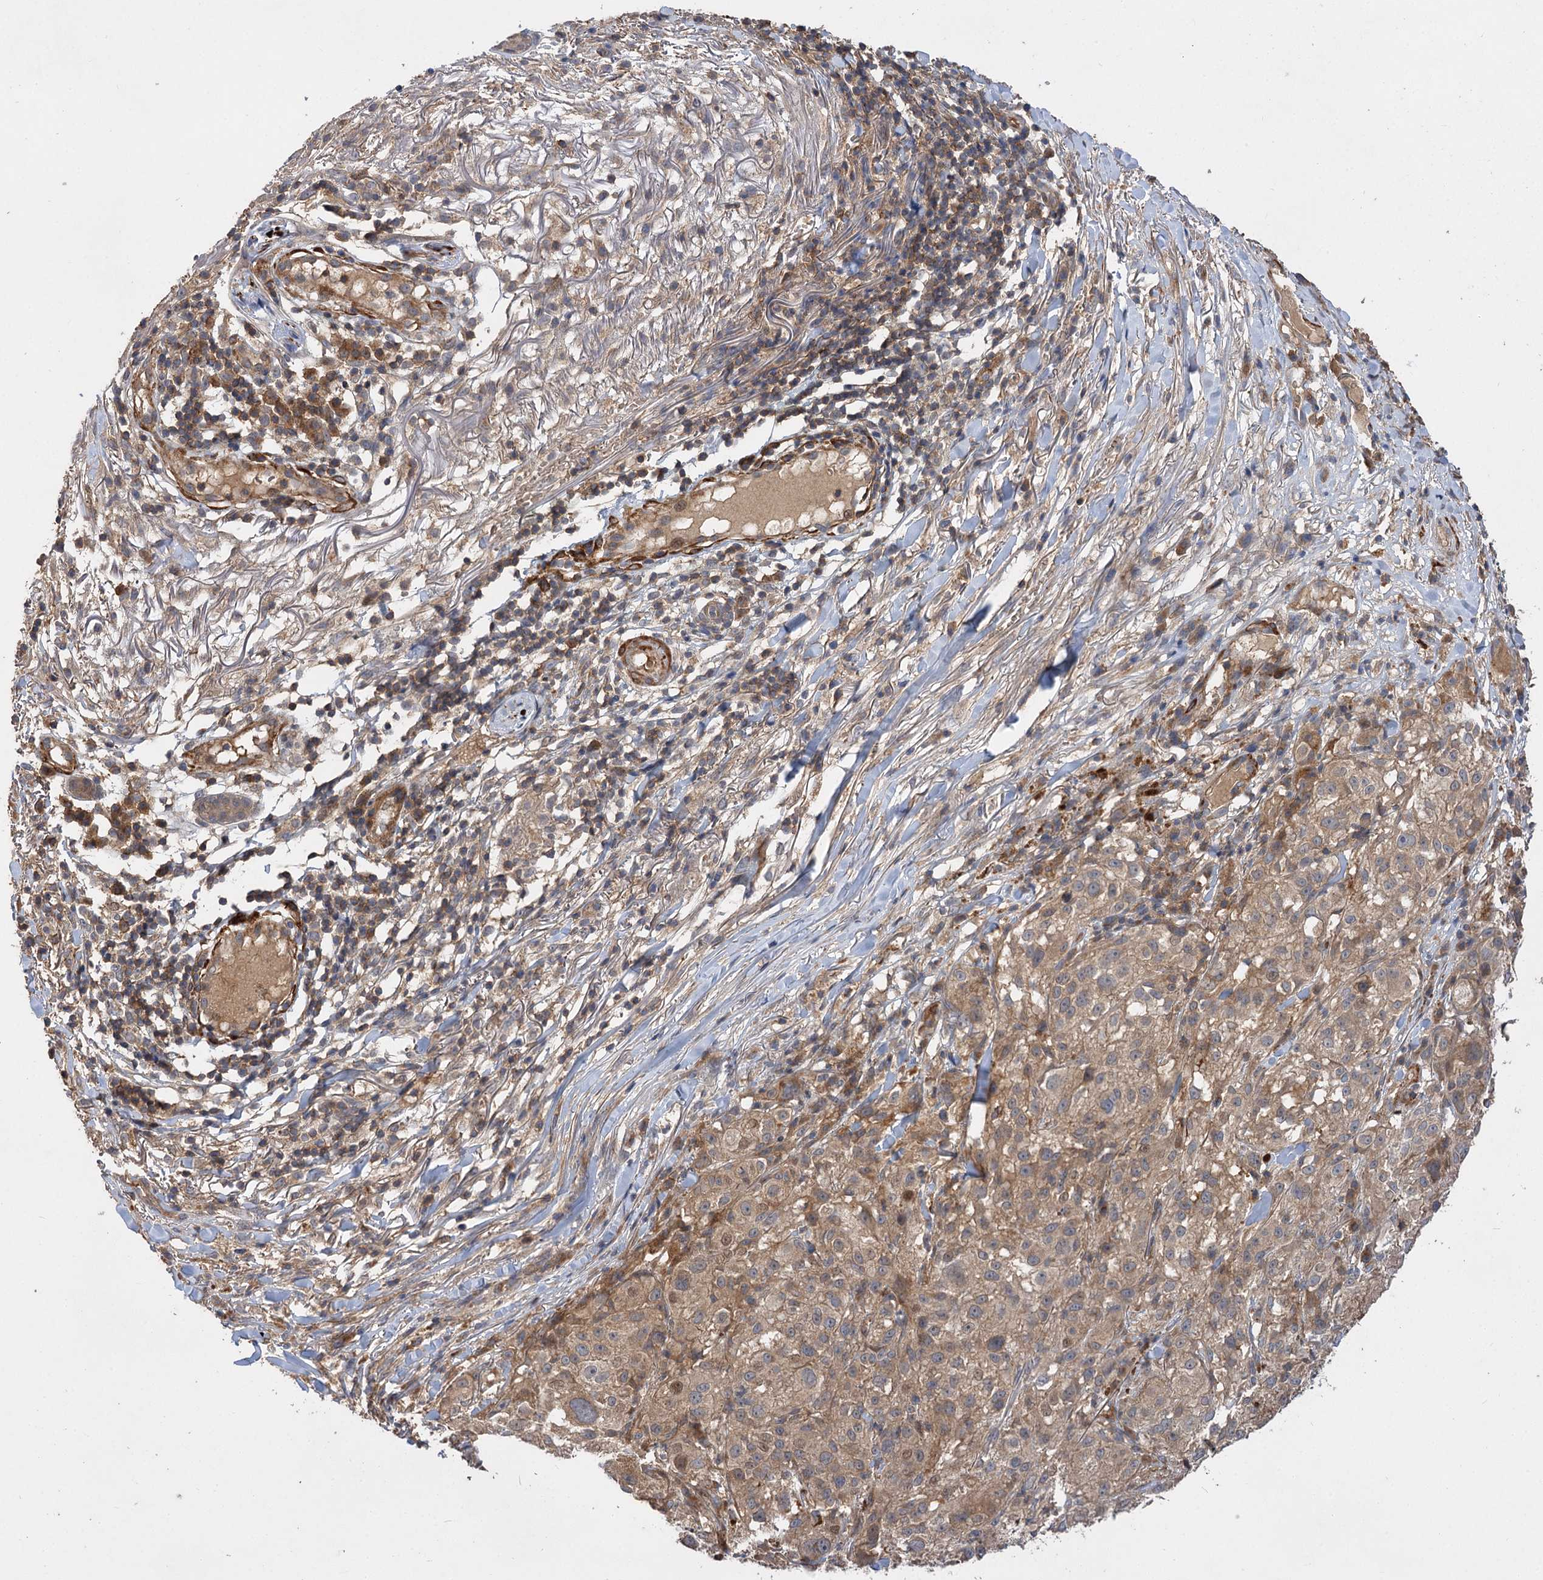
{"staining": {"intensity": "weak", "quantity": ">75%", "location": "cytoplasmic/membranous"}, "tissue": "melanoma", "cell_type": "Tumor cells", "image_type": "cancer", "snomed": [{"axis": "morphology", "description": "Necrosis, NOS"}, {"axis": "morphology", "description": "Malignant melanoma, NOS"}, {"axis": "topography", "description": "Skin"}], "caption": "This is an image of IHC staining of malignant melanoma, which shows weak positivity in the cytoplasmic/membranous of tumor cells.", "gene": "FBXW8", "patient": {"sex": "female", "age": 87}}